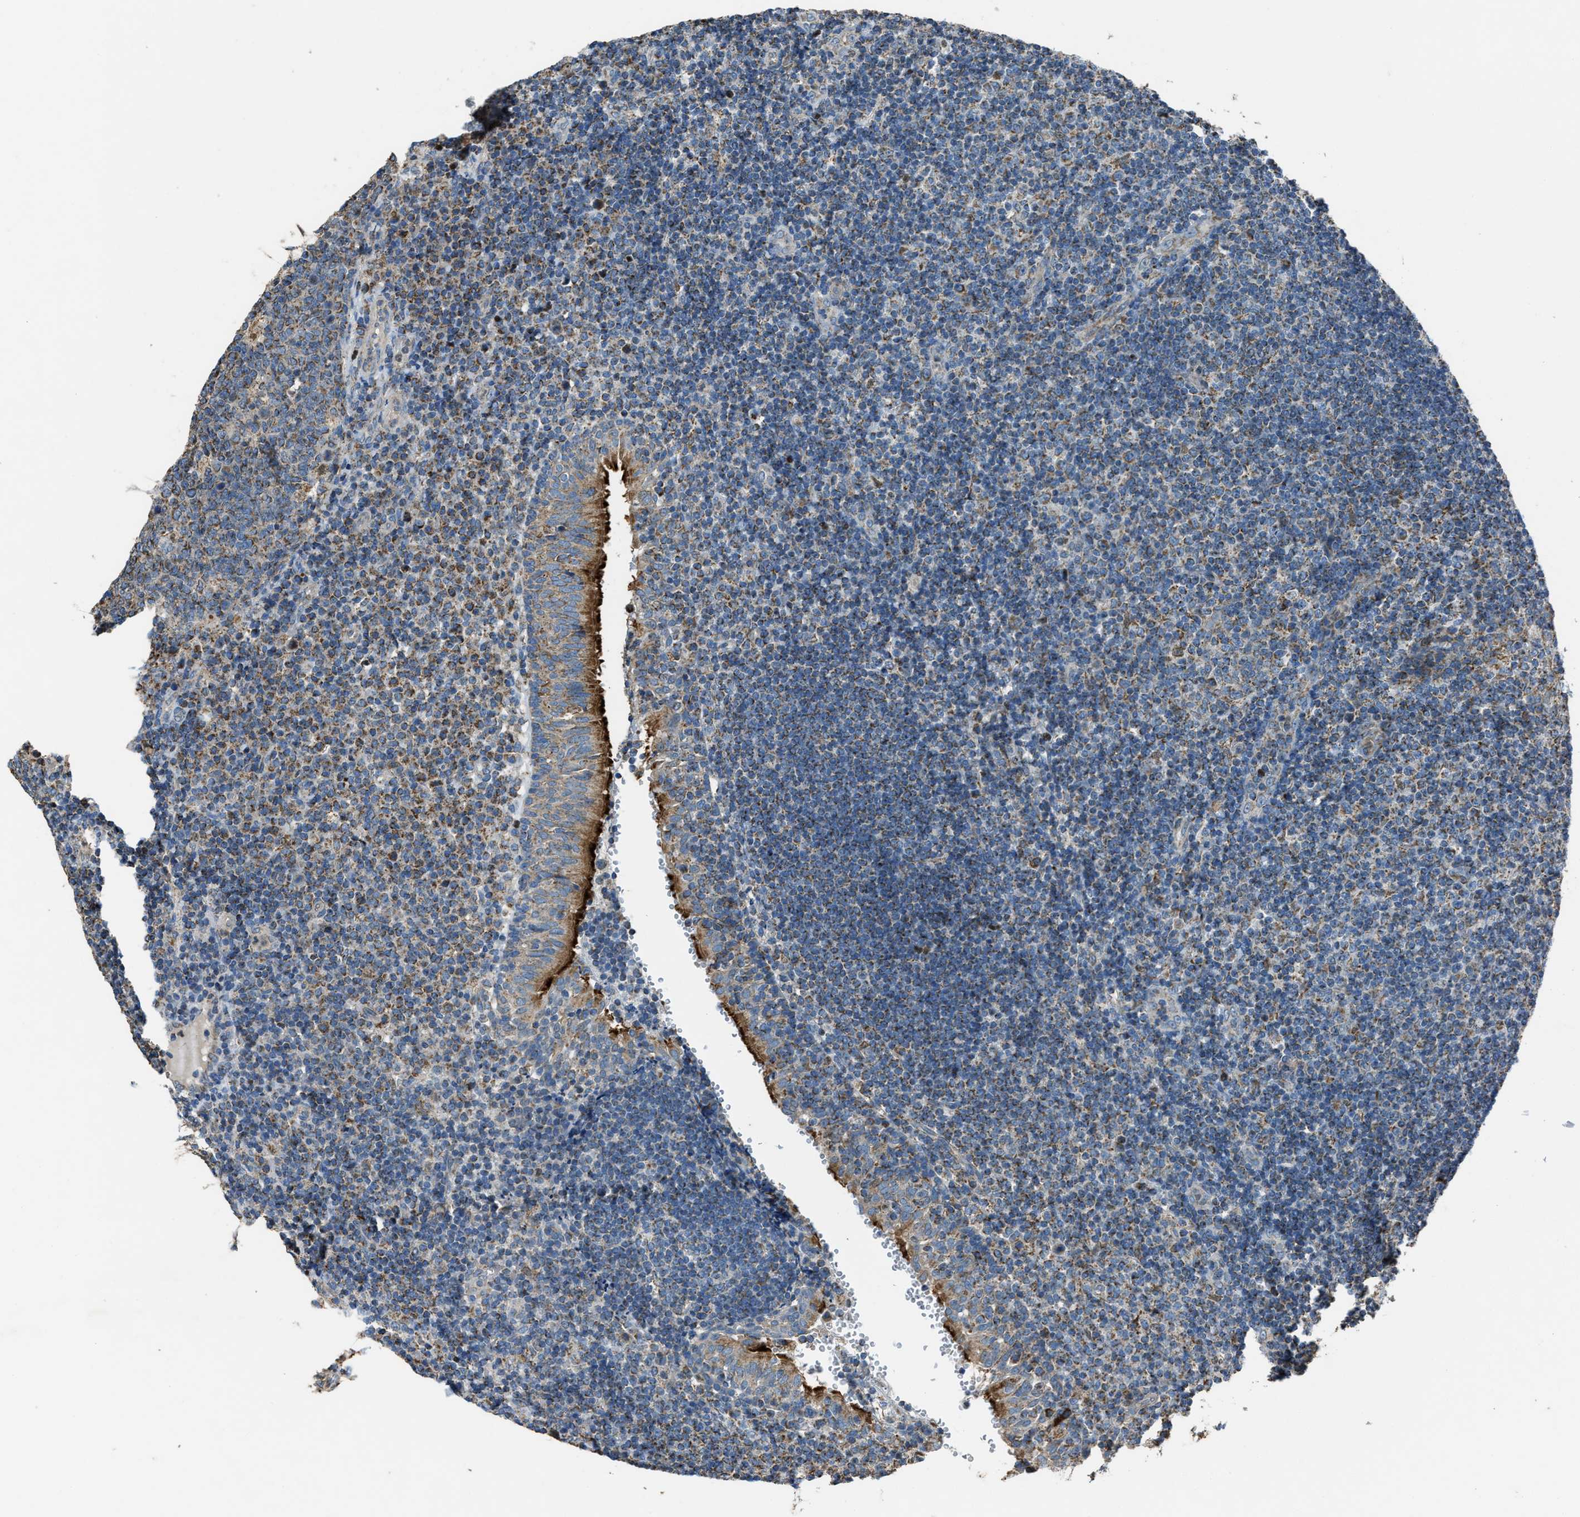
{"staining": {"intensity": "weak", "quantity": ">75%", "location": "cytoplasmic/membranous"}, "tissue": "tonsil", "cell_type": "Germinal center cells", "image_type": "normal", "snomed": [{"axis": "morphology", "description": "Normal tissue, NOS"}, {"axis": "topography", "description": "Tonsil"}], "caption": "Weak cytoplasmic/membranous positivity is identified in about >75% of germinal center cells in unremarkable tonsil. (DAB (3,3'-diaminobenzidine) IHC with brightfield microscopy, high magnification).", "gene": "SLC25A11", "patient": {"sex": "female", "age": 40}}